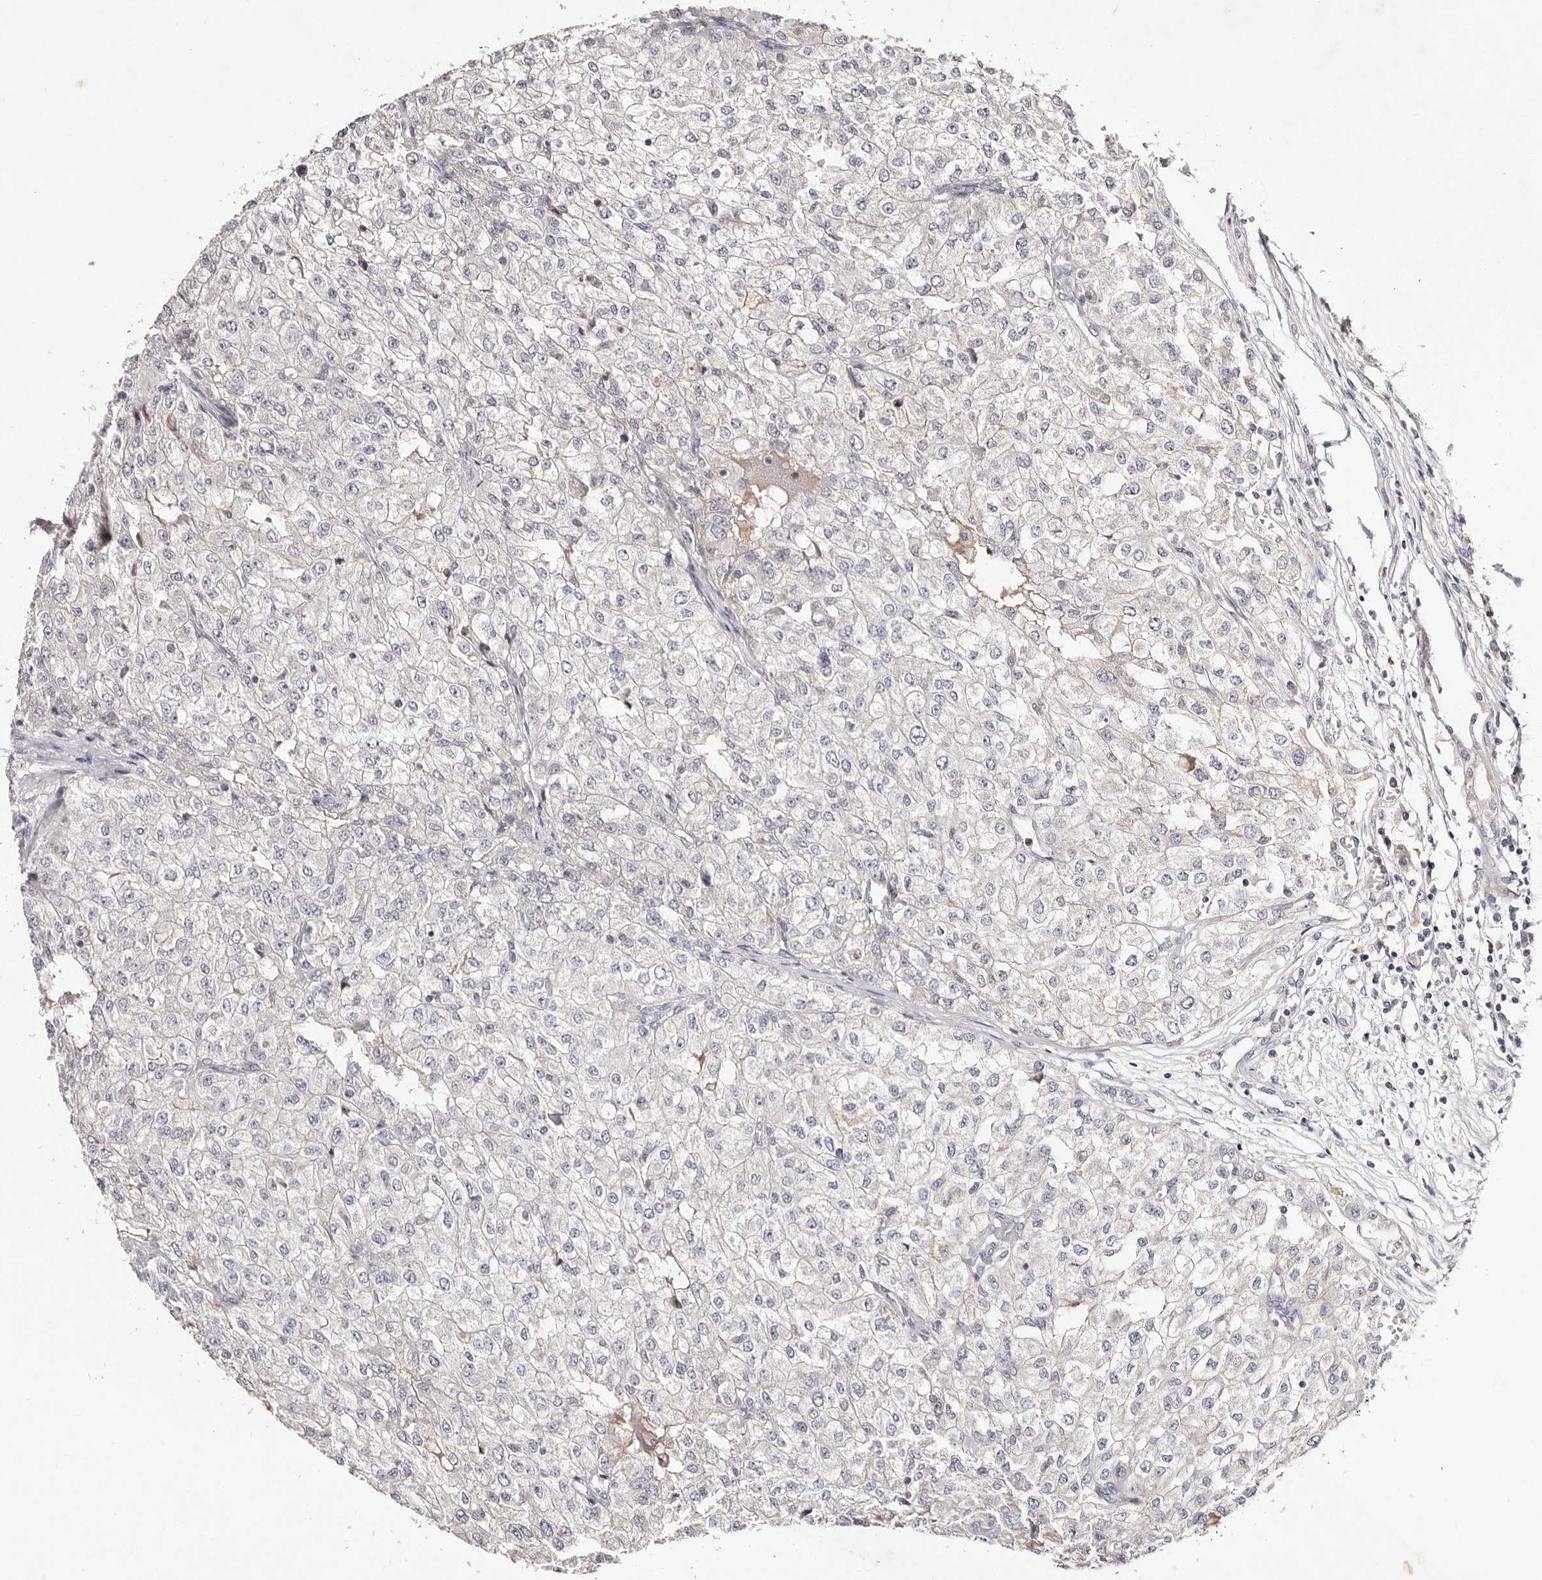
{"staining": {"intensity": "negative", "quantity": "none", "location": "none"}, "tissue": "renal cancer", "cell_type": "Tumor cells", "image_type": "cancer", "snomed": [{"axis": "morphology", "description": "Adenocarcinoma, NOS"}, {"axis": "topography", "description": "Kidney"}], "caption": "IHC histopathology image of human renal cancer stained for a protein (brown), which displays no staining in tumor cells.", "gene": "MRPS33", "patient": {"sex": "female", "age": 54}}